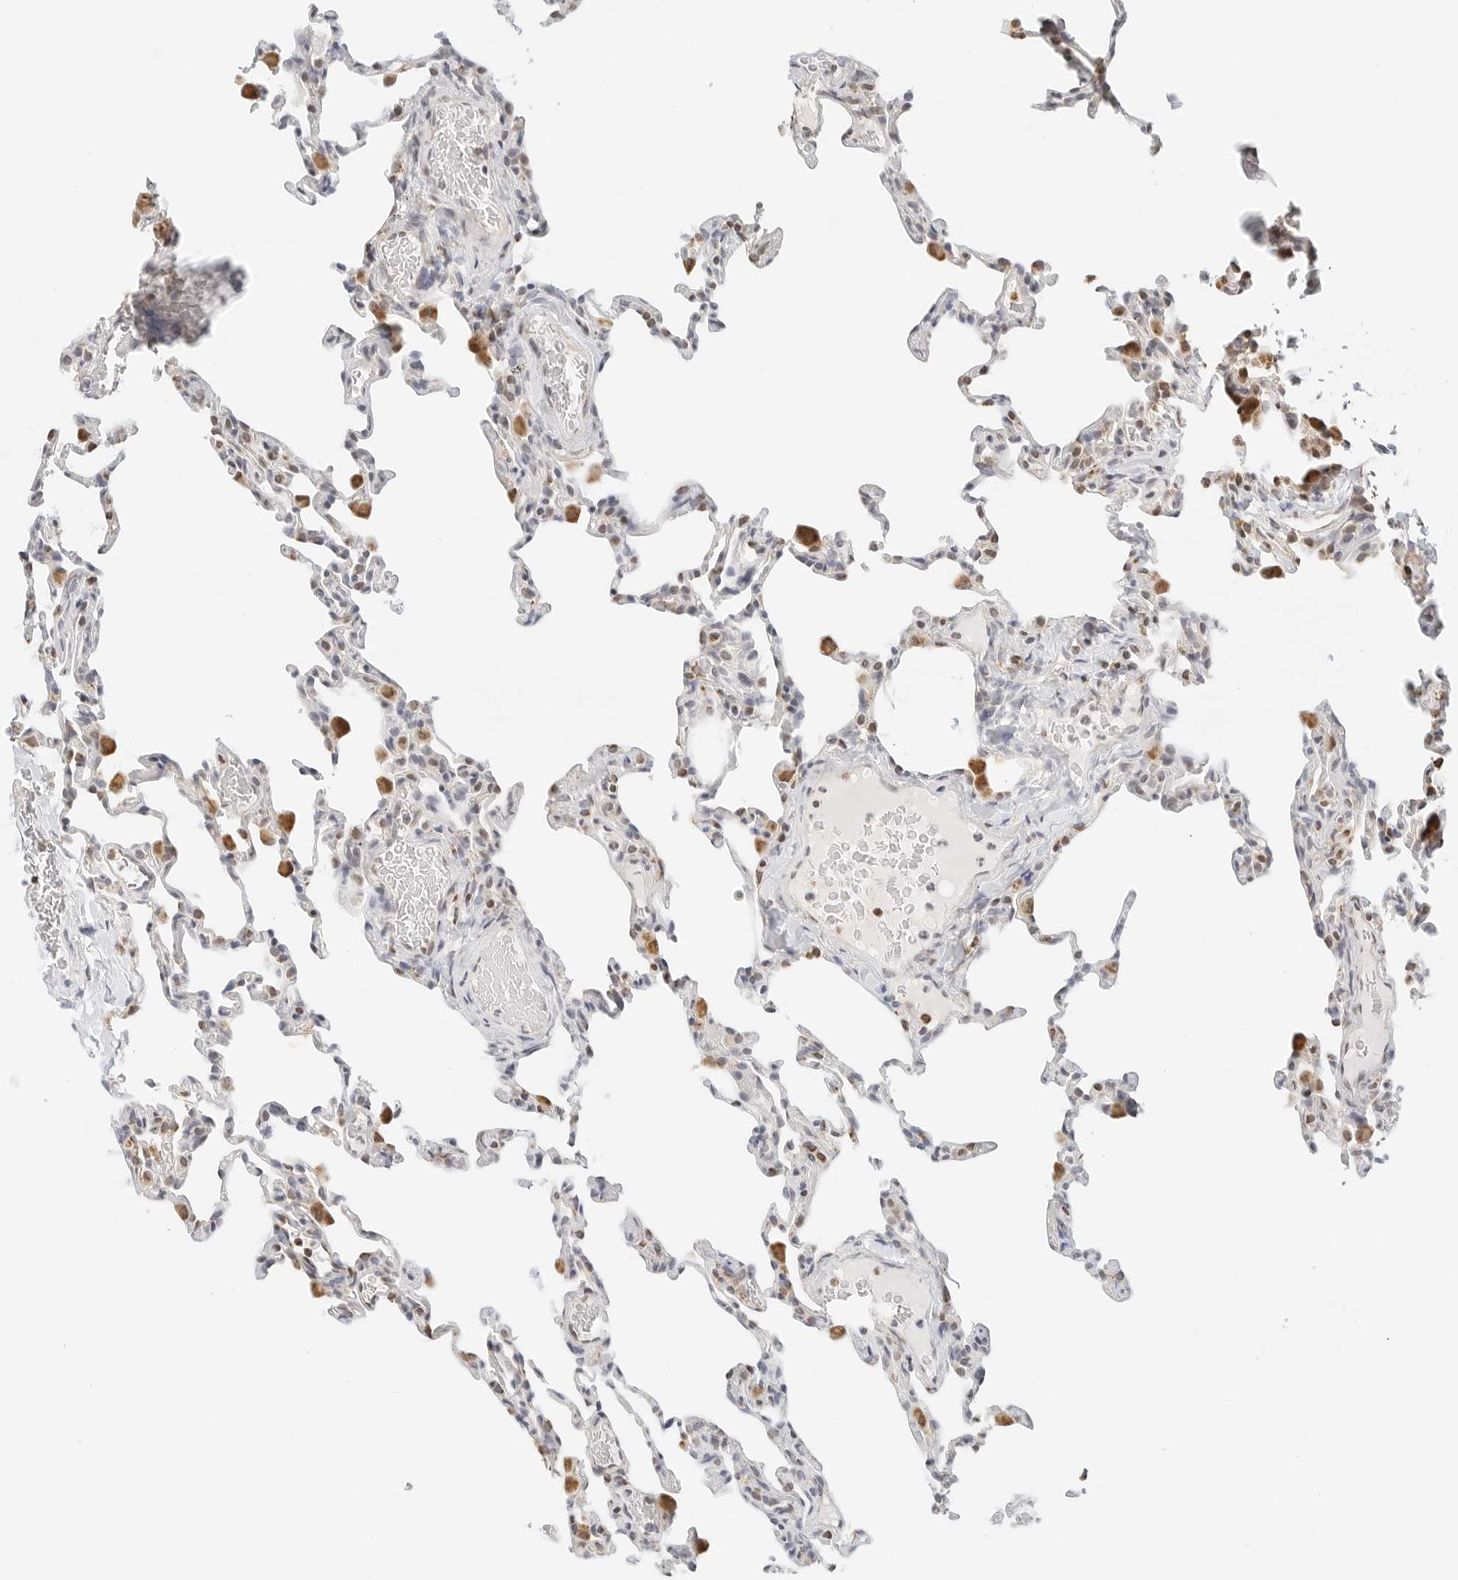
{"staining": {"intensity": "moderate", "quantity": "<25%", "location": "cytoplasmic/membranous"}, "tissue": "lung", "cell_type": "Alveolar cells", "image_type": "normal", "snomed": [{"axis": "morphology", "description": "Normal tissue, NOS"}, {"axis": "topography", "description": "Lung"}], "caption": "Moderate cytoplasmic/membranous positivity is appreciated in about <25% of alveolar cells in normal lung. The protein of interest is stained brown, and the nuclei are stained in blue (DAB (3,3'-diaminobenzidine) IHC with brightfield microscopy, high magnification).", "gene": "ATL1", "patient": {"sex": "male", "age": 20}}